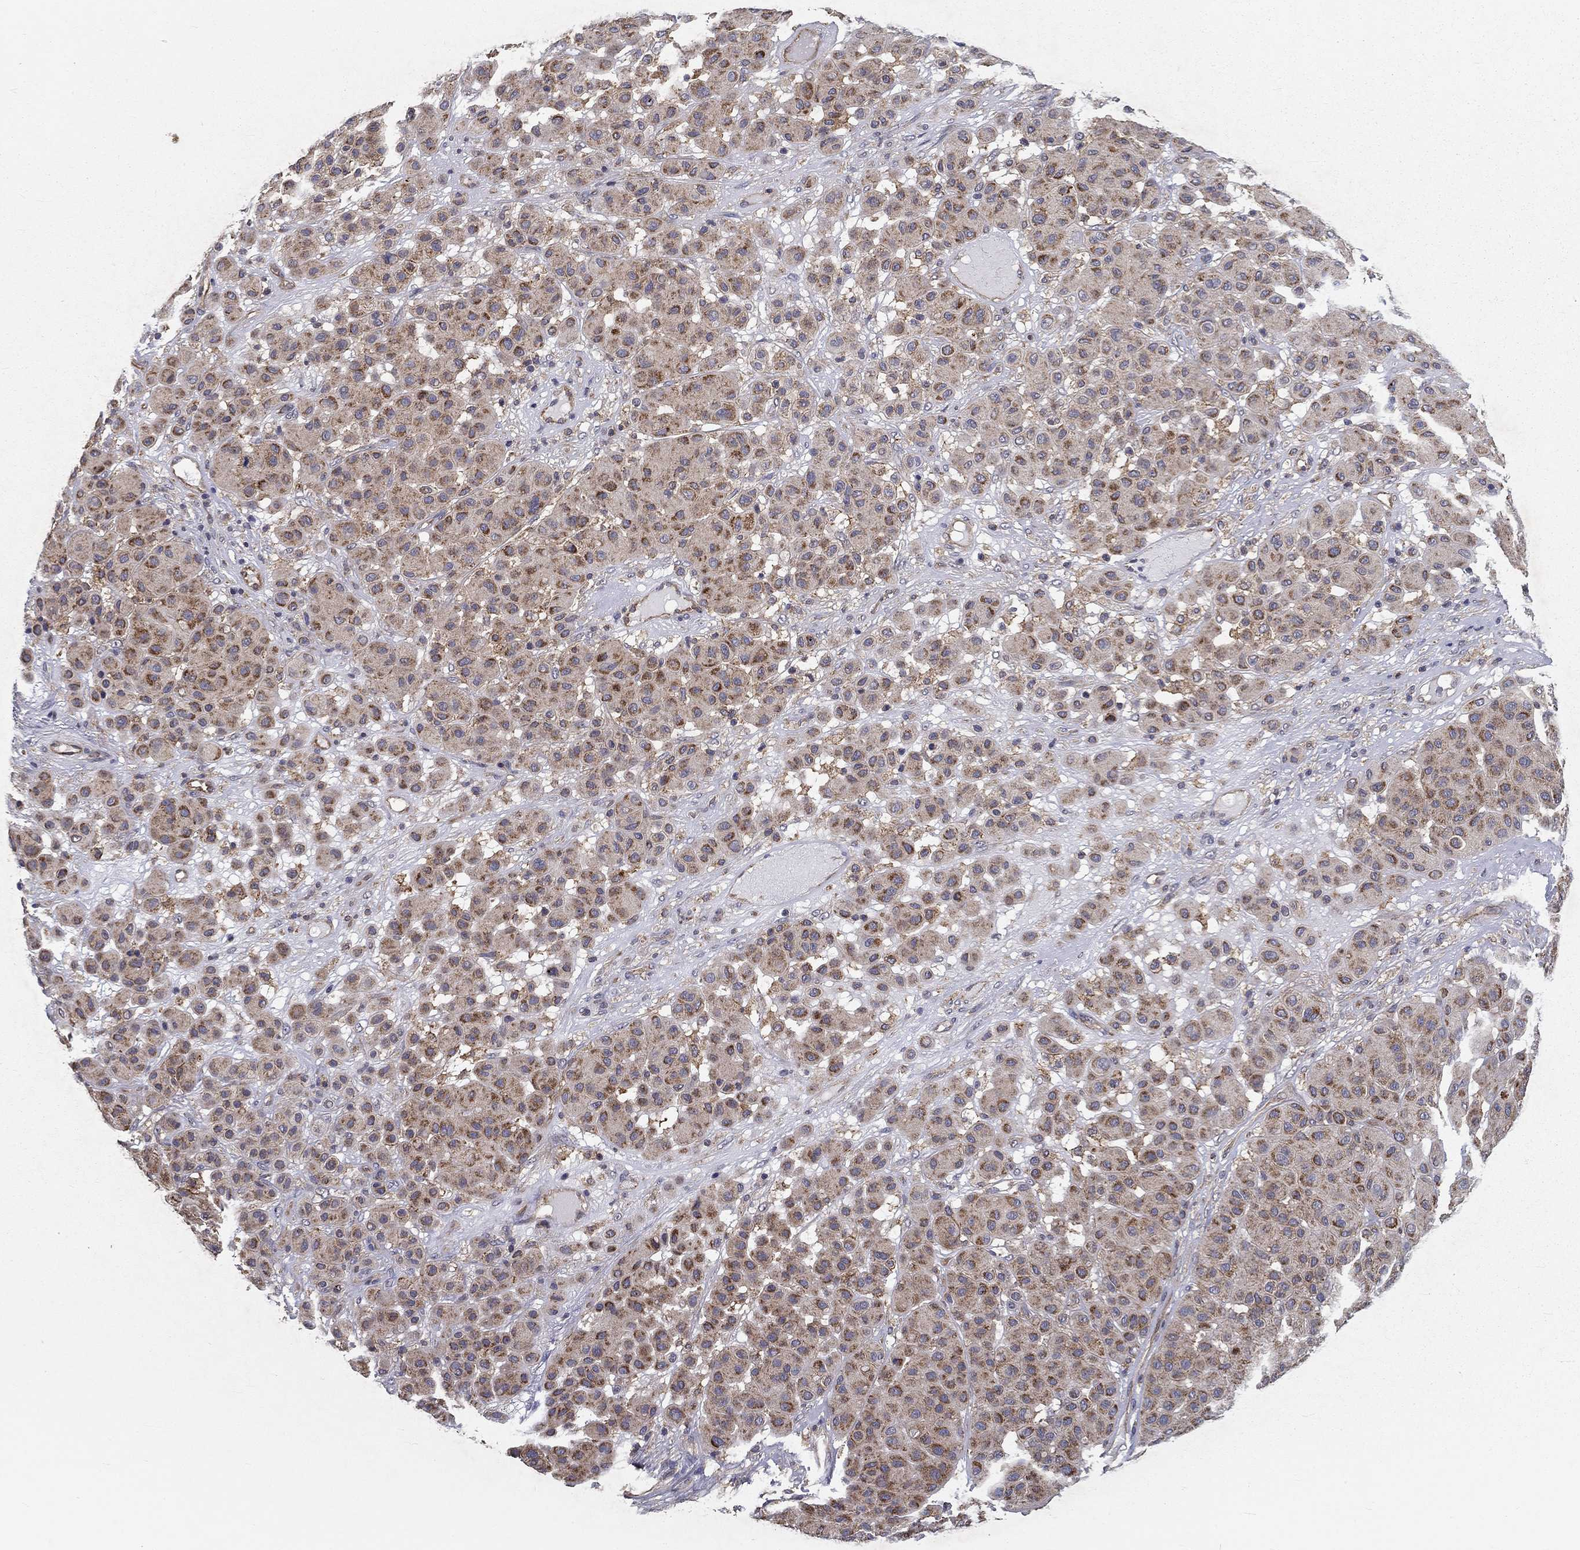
{"staining": {"intensity": "strong", "quantity": ">75%", "location": "cytoplasmic/membranous"}, "tissue": "melanoma", "cell_type": "Tumor cells", "image_type": "cancer", "snomed": [{"axis": "morphology", "description": "Malignant melanoma, Metastatic site"}, {"axis": "topography", "description": "Smooth muscle"}], "caption": "Immunohistochemical staining of melanoma exhibits high levels of strong cytoplasmic/membranous expression in about >75% of tumor cells.", "gene": "ALDH4A1", "patient": {"sex": "male", "age": 41}}